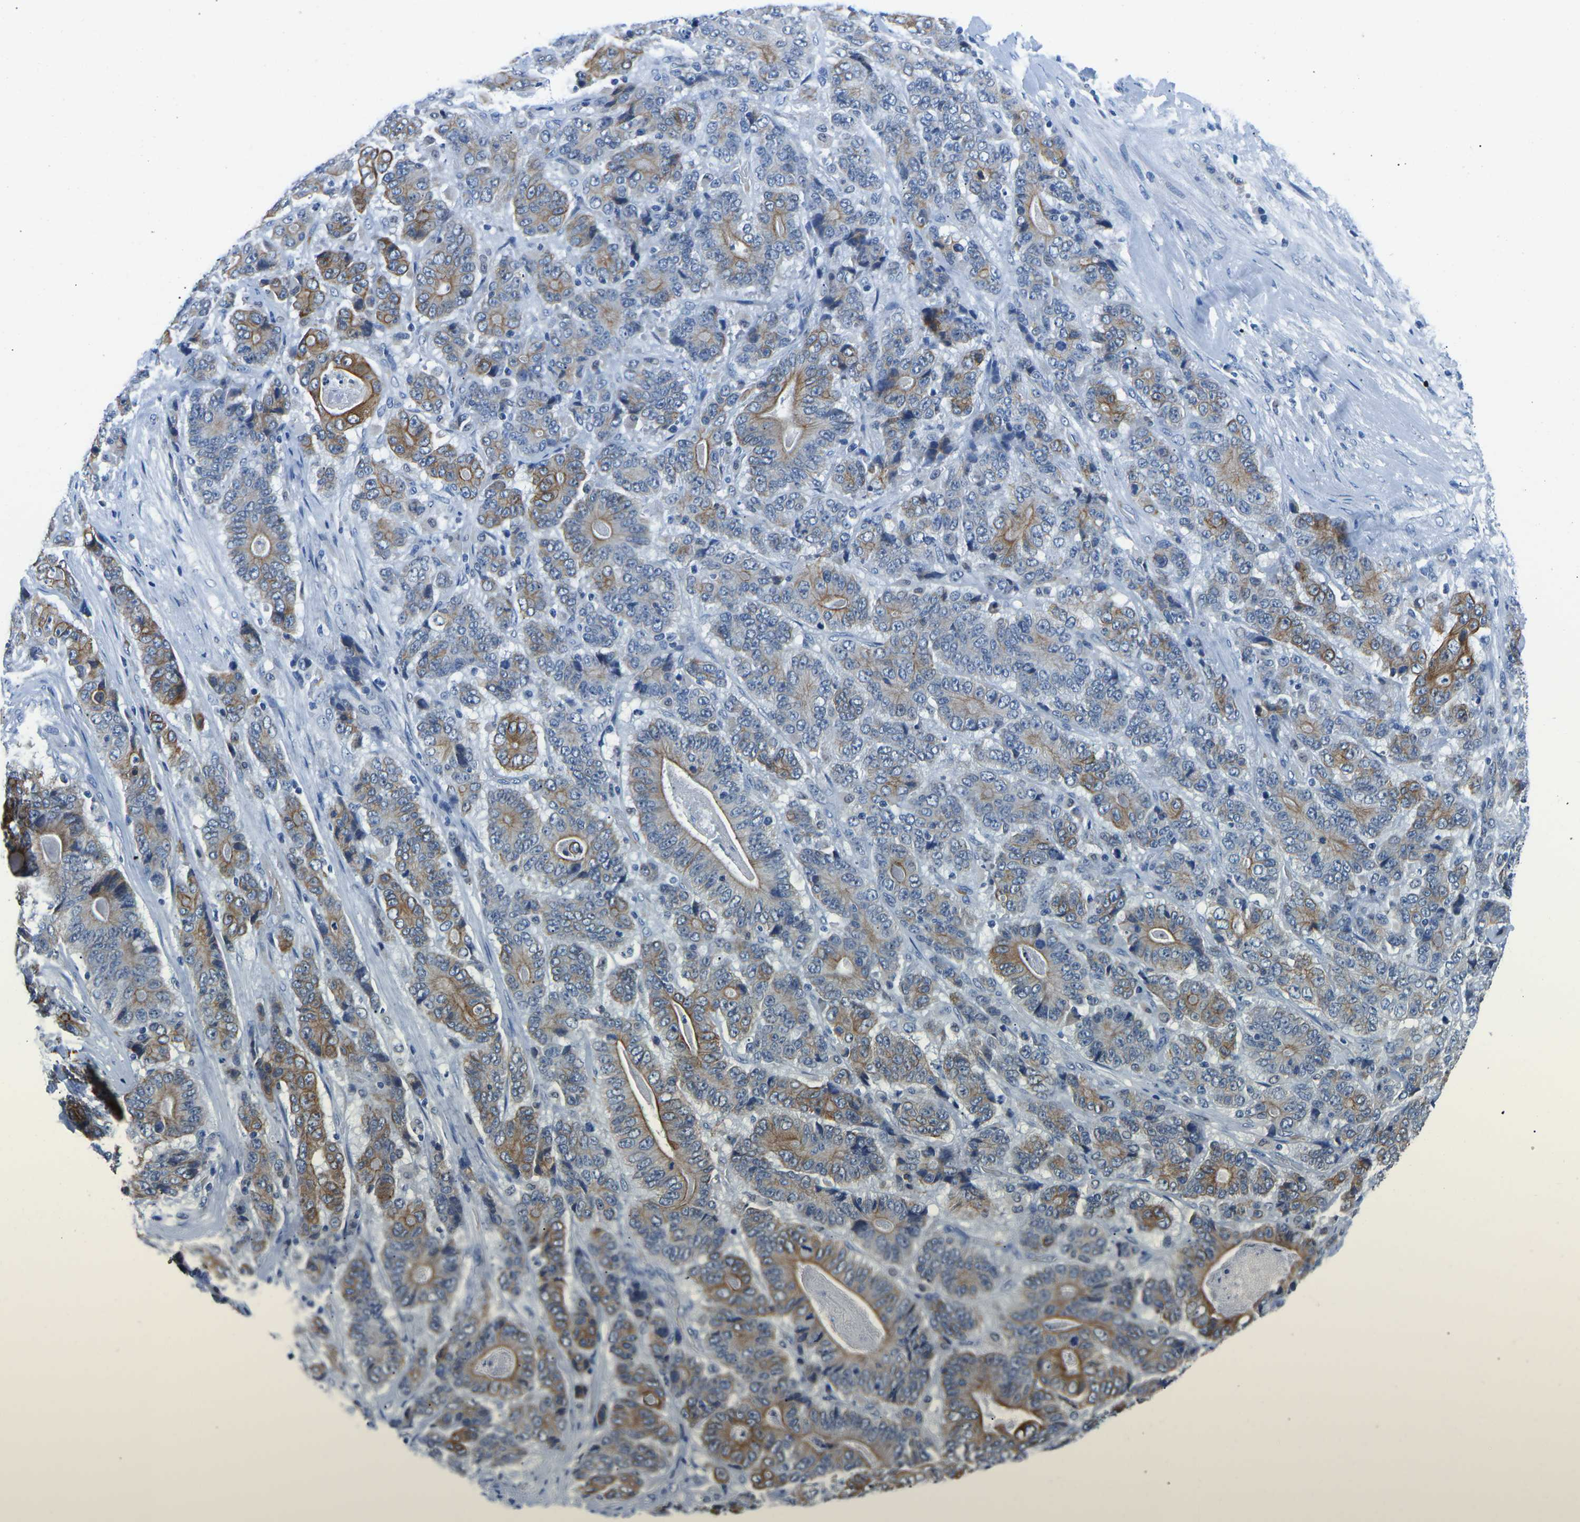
{"staining": {"intensity": "moderate", "quantity": ">75%", "location": "cytoplasmic/membranous"}, "tissue": "stomach cancer", "cell_type": "Tumor cells", "image_type": "cancer", "snomed": [{"axis": "morphology", "description": "Adenocarcinoma, NOS"}, {"axis": "topography", "description": "Stomach"}], "caption": "DAB immunohistochemical staining of stomach adenocarcinoma exhibits moderate cytoplasmic/membranous protein staining in approximately >75% of tumor cells.", "gene": "TM6SF1", "patient": {"sex": "female", "age": 73}}